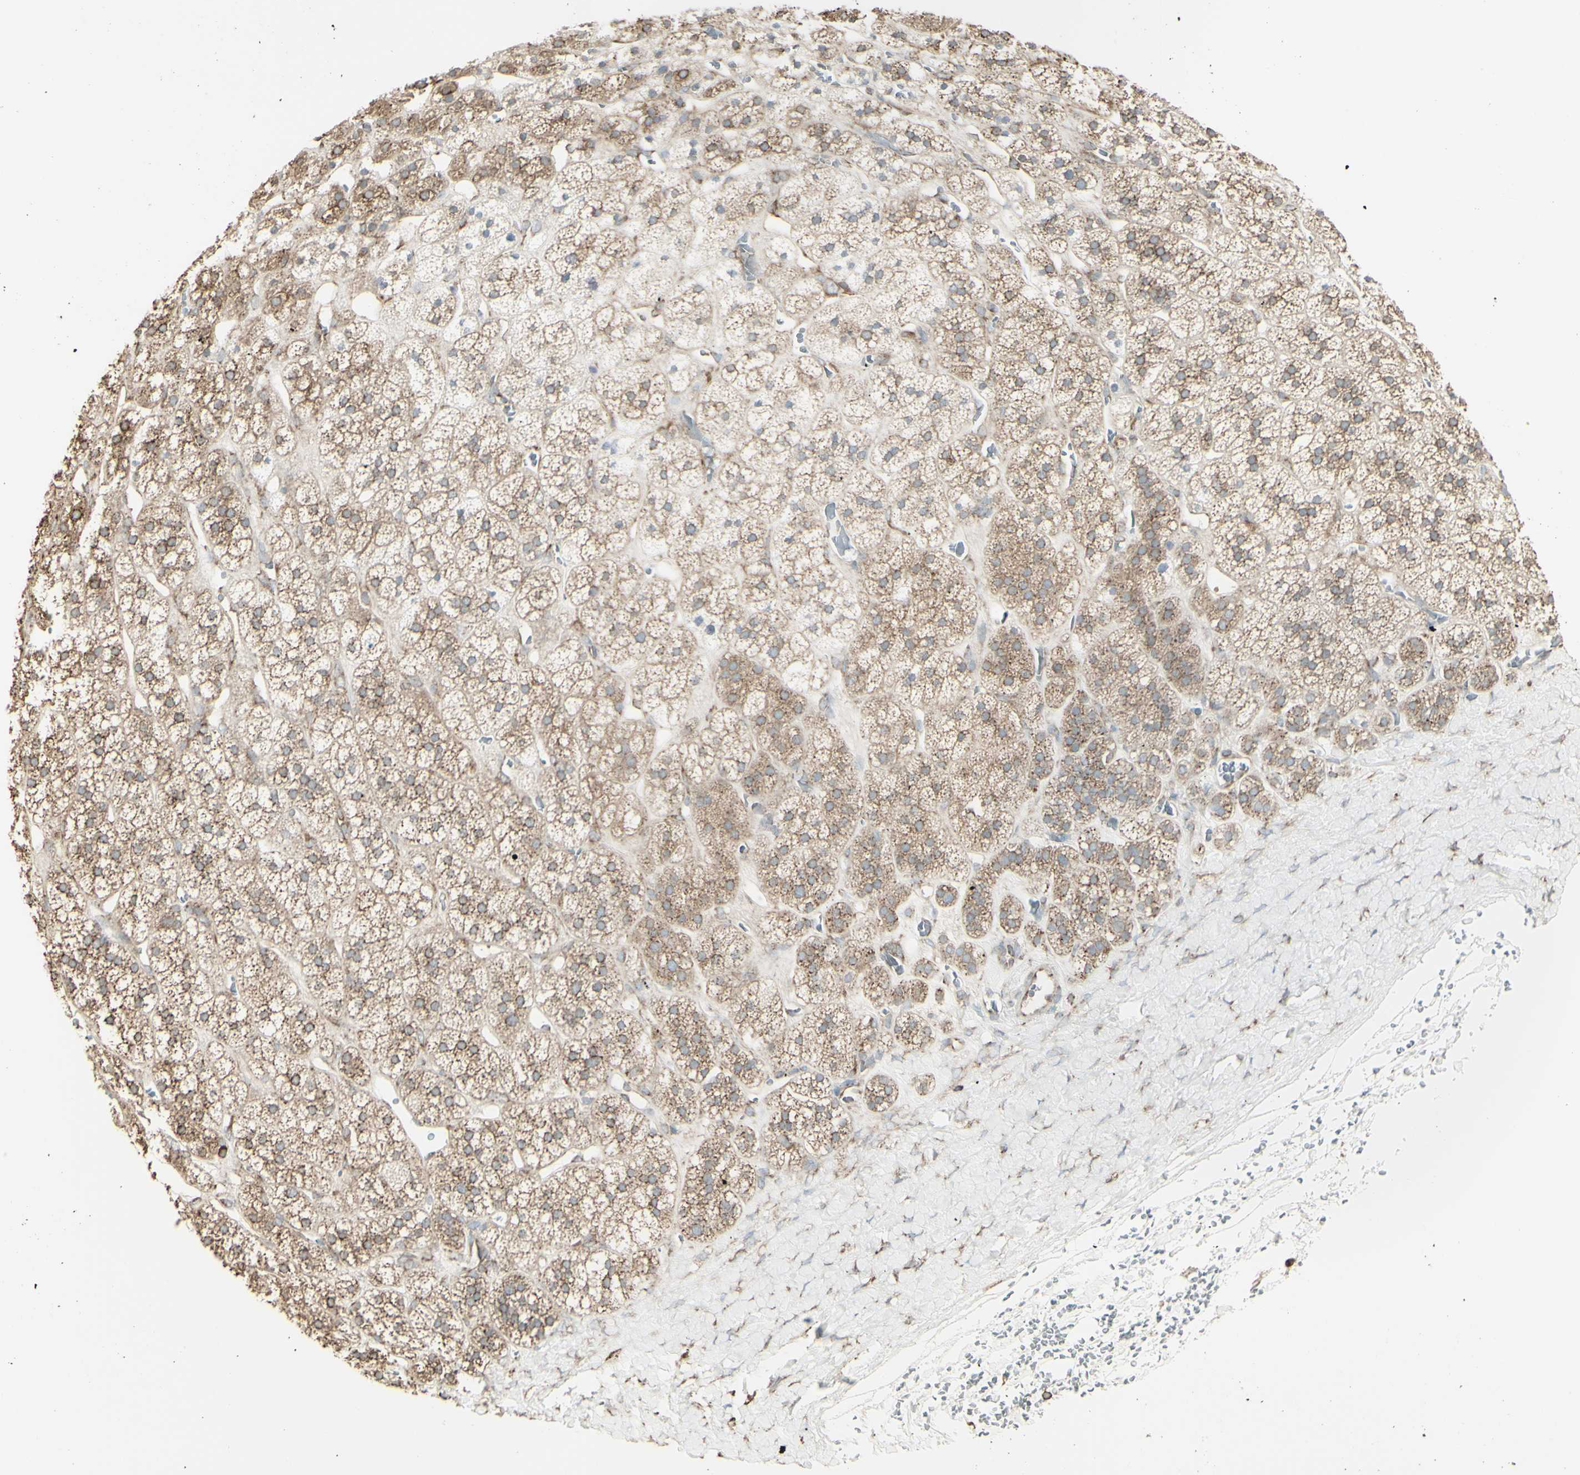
{"staining": {"intensity": "moderate", "quantity": ">75%", "location": "cytoplasmic/membranous"}, "tissue": "adrenal gland", "cell_type": "Glandular cells", "image_type": "normal", "snomed": [{"axis": "morphology", "description": "Normal tissue, NOS"}, {"axis": "topography", "description": "Adrenal gland"}], "caption": "Glandular cells show medium levels of moderate cytoplasmic/membranous expression in about >75% of cells in unremarkable human adrenal gland.", "gene": "EEF1B2", "patient": {"sex": "male", "age": 56}}